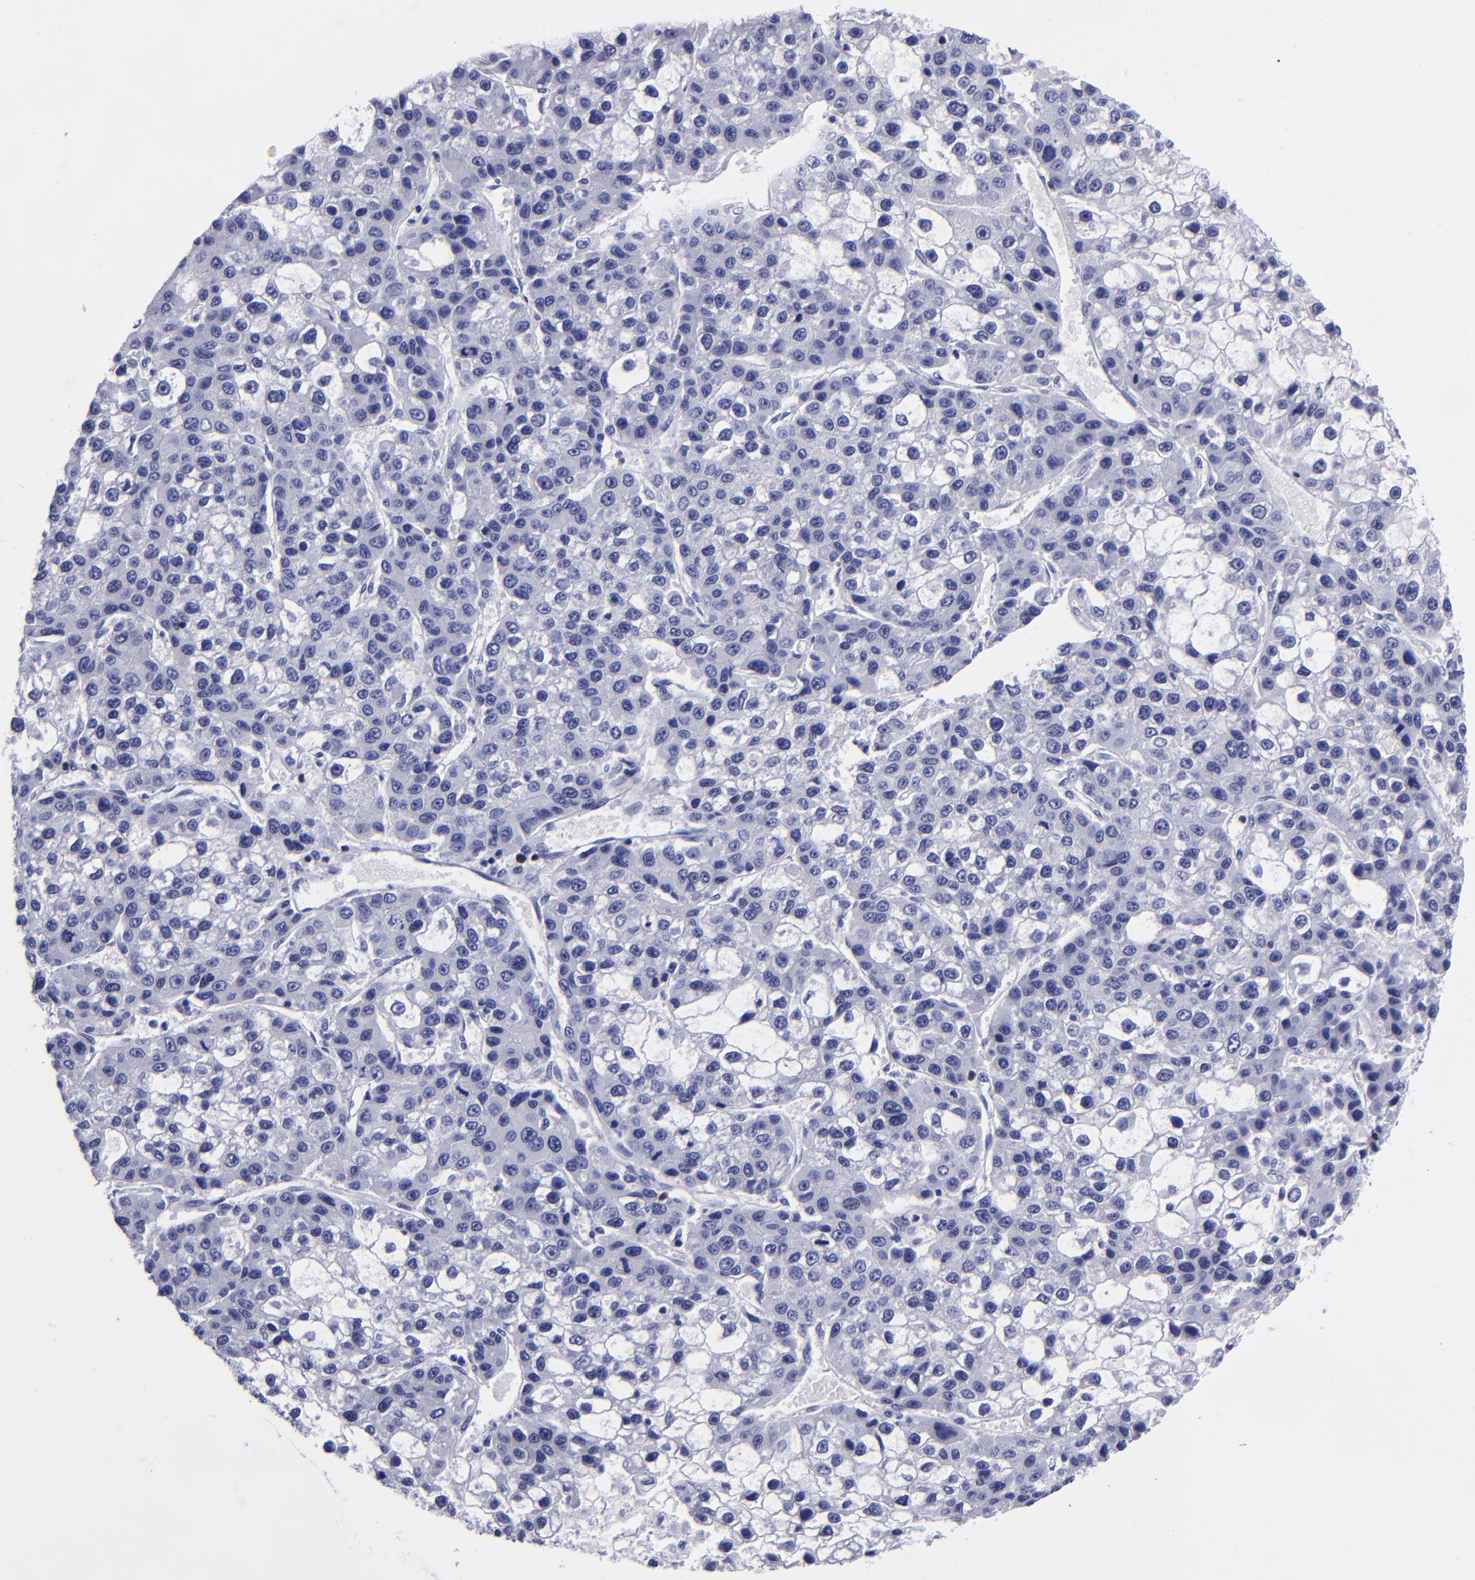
{"staining": {"intensity": "negative", "quantity": "none", "location": "none"}, "tissue": "liver cancer", "cell_type": "Tumor cells", "image_type": "cancer", "snomed": [{"axis": "morphology", "description": "Carcinoma, Hepatocellular, NOS"}, {"axis": "topography", "description": "Liver"}], "caption": "Immunohistochemical staining of human hepatocellular carcinoma (liver) shows no significant positivity in tumor cells.", "gene": "CD6", "patient": {"sex": "female", "age": 66}}